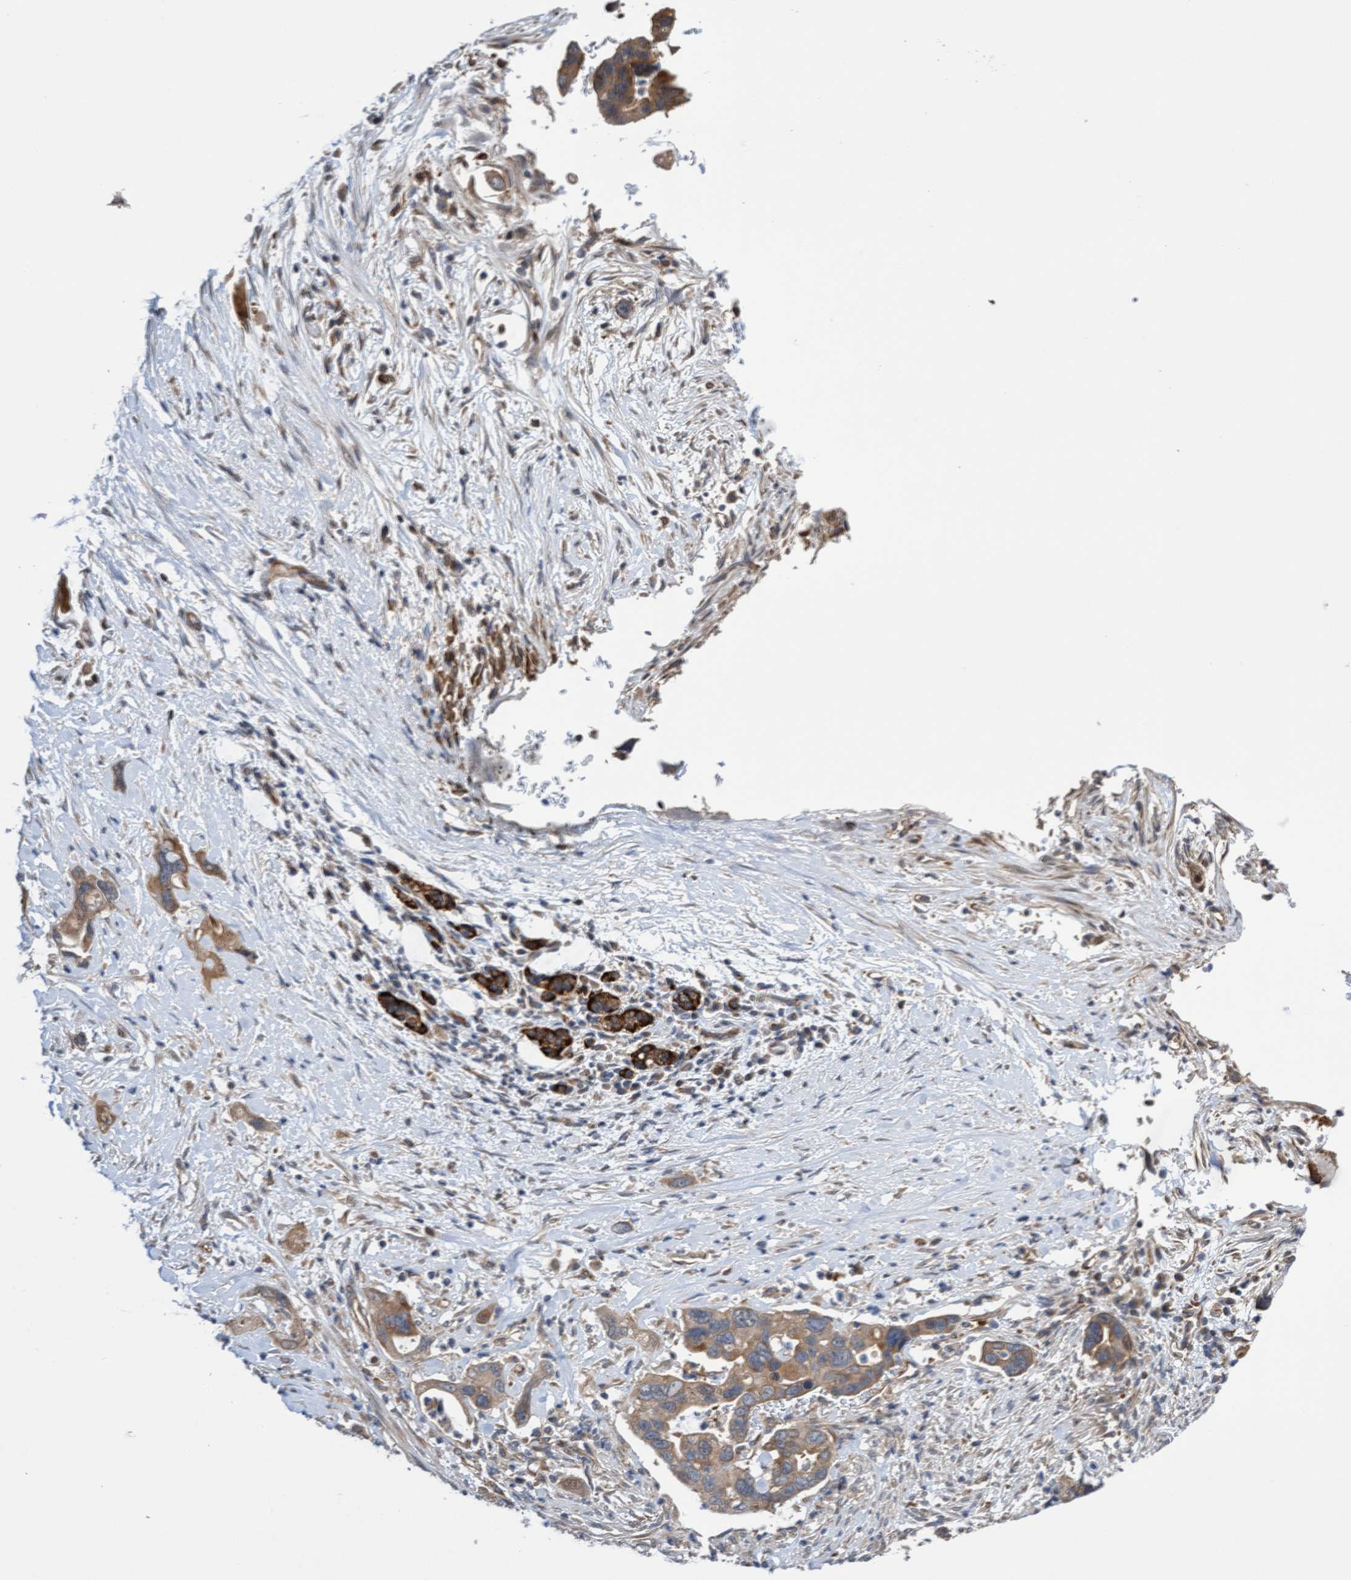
{"staining": {"intensity": "moderate", "quantity": ">75%", "location": "cytoplasmic/membranous"}, "tissue": "pancreatic cancer", "cell_type": "Tumor cells", "image_type": "cancer", "snomed": [{"axis": "morphology", "description": "Adenocarcinoma, NOS"}, {"axis": "topography", "description": "Pancreas"}], "caption": "A brown stain shows moderate cytoplasmic/membranous expression of a protein in pancreatic cancer (adenocarcinoma) tumor cells.", "gene": "ITFG1", "patient": {"sex": "female", "age": 70}}